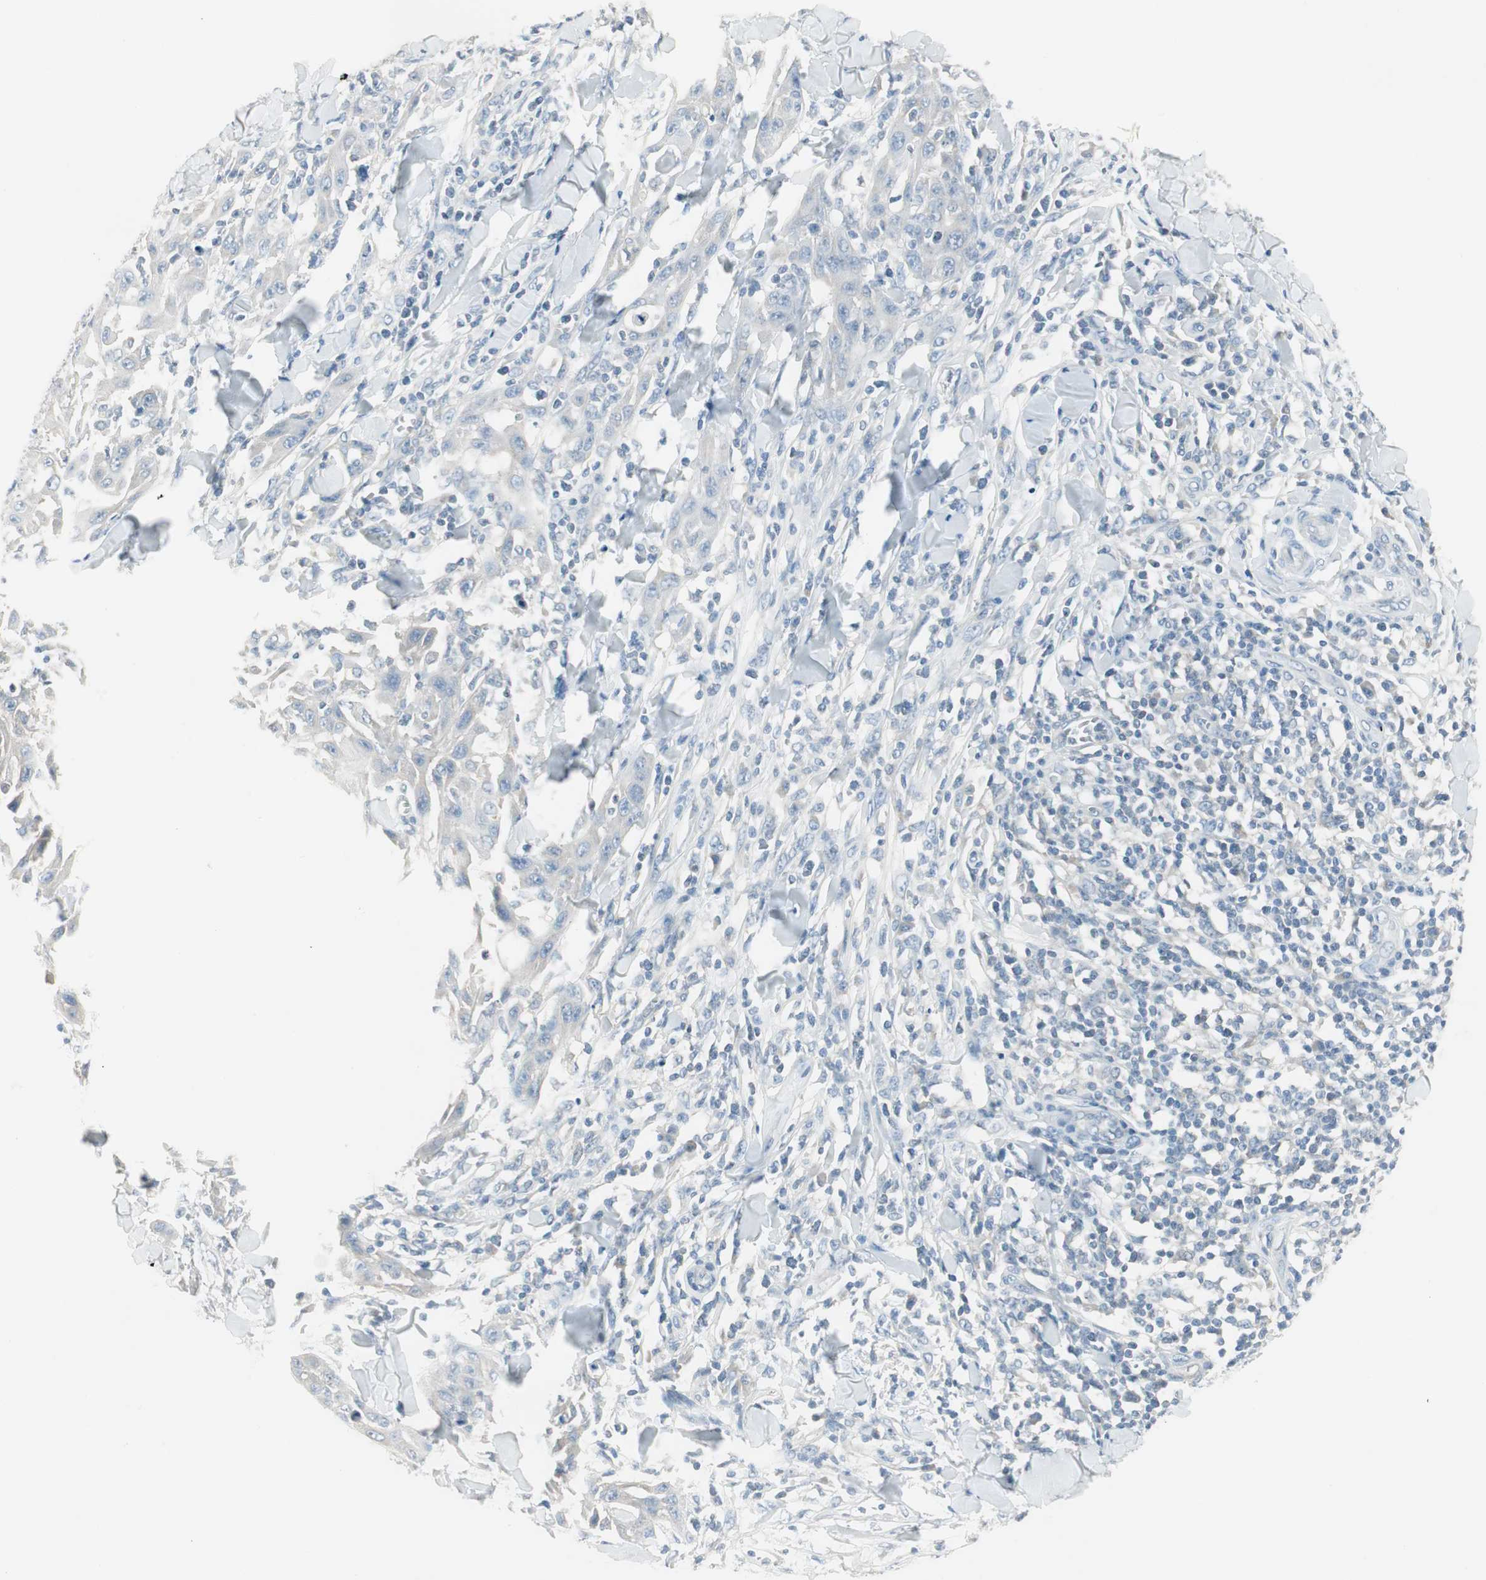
{"staining": {"intensity": "negative", "quantity": "none", "location": "none"}, "tissue": "skin cancer", "cell_type": "Tumor cells", "image_type": "cancer", "snomed": [{"axis": "morphology", "description": "Squamous cell carcinoma, NOS"}, {"axis": "topography", "description": "Skin"}], "caption": "The immunohistochemistry (IHC) histopathology image has no significant positivity in tumor cells of skin cancer tissue.", "gene": "ITLN2", "patient": {"sex": "male", "age": 24}}